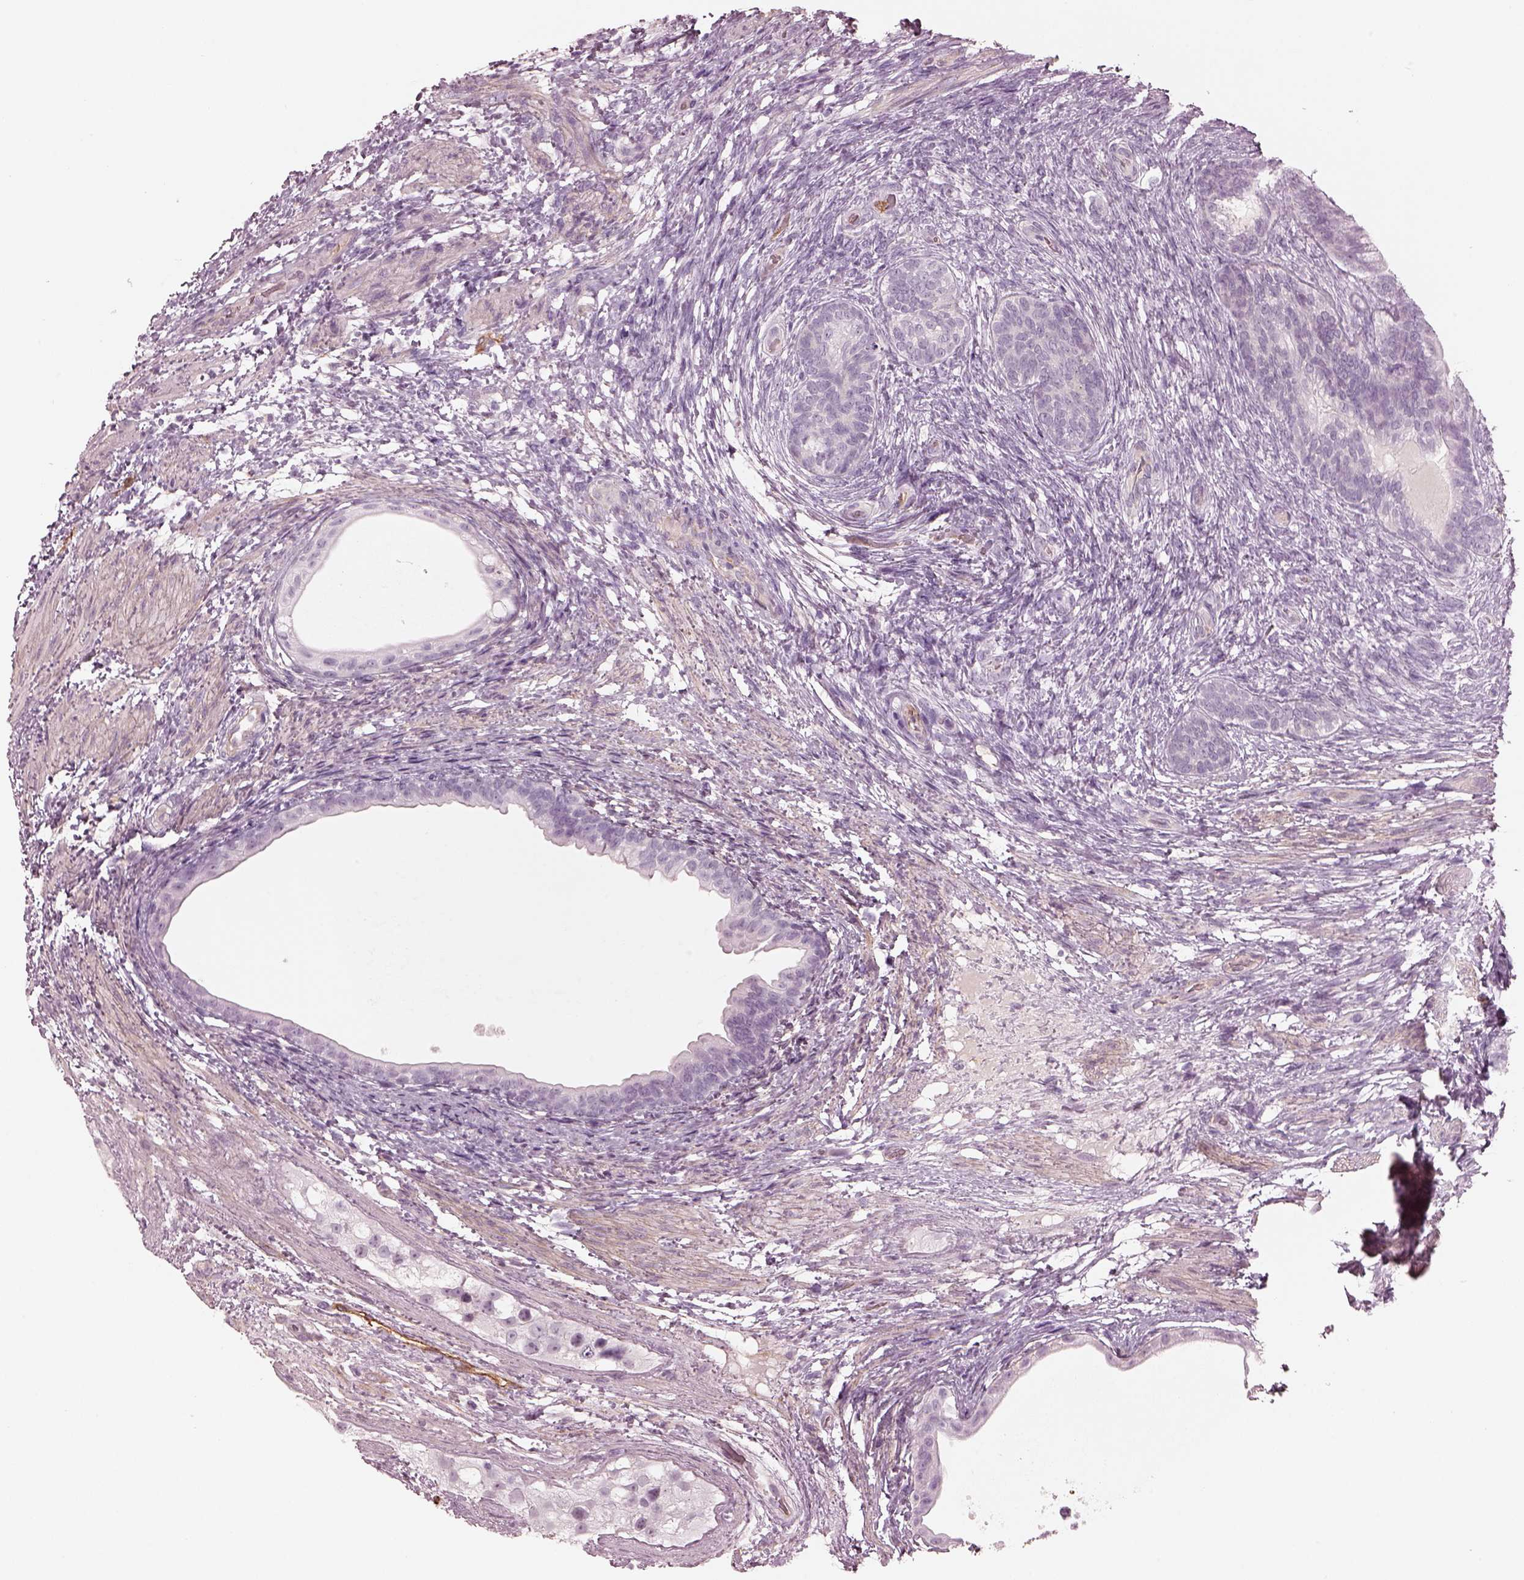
{"staining": {"intensity": "negative", "quantity": "none", "location": "none"}, "tissue": "testis cancer", "cell_type": "Tumor cells", "image_type": "cancer", "snomed": [{"axis": "morphology", "description": "Carcinoma, Embryonal, NOS"}, {"axis": "topography", "description": "Testis"}], "caption": "This is a histopathology image of immunohistochemistry (IHC) staining of testis cancer (embryonal carcinoma), which shows no staining in tumor cells. The staining is performed using DAB (3,3'-diaminobenzidine) brown chromogen with nuclei counter-stained in using hematoxylin.", "gene": "EIF4E1B", "patient": {"sex": "male", "age": 24}}